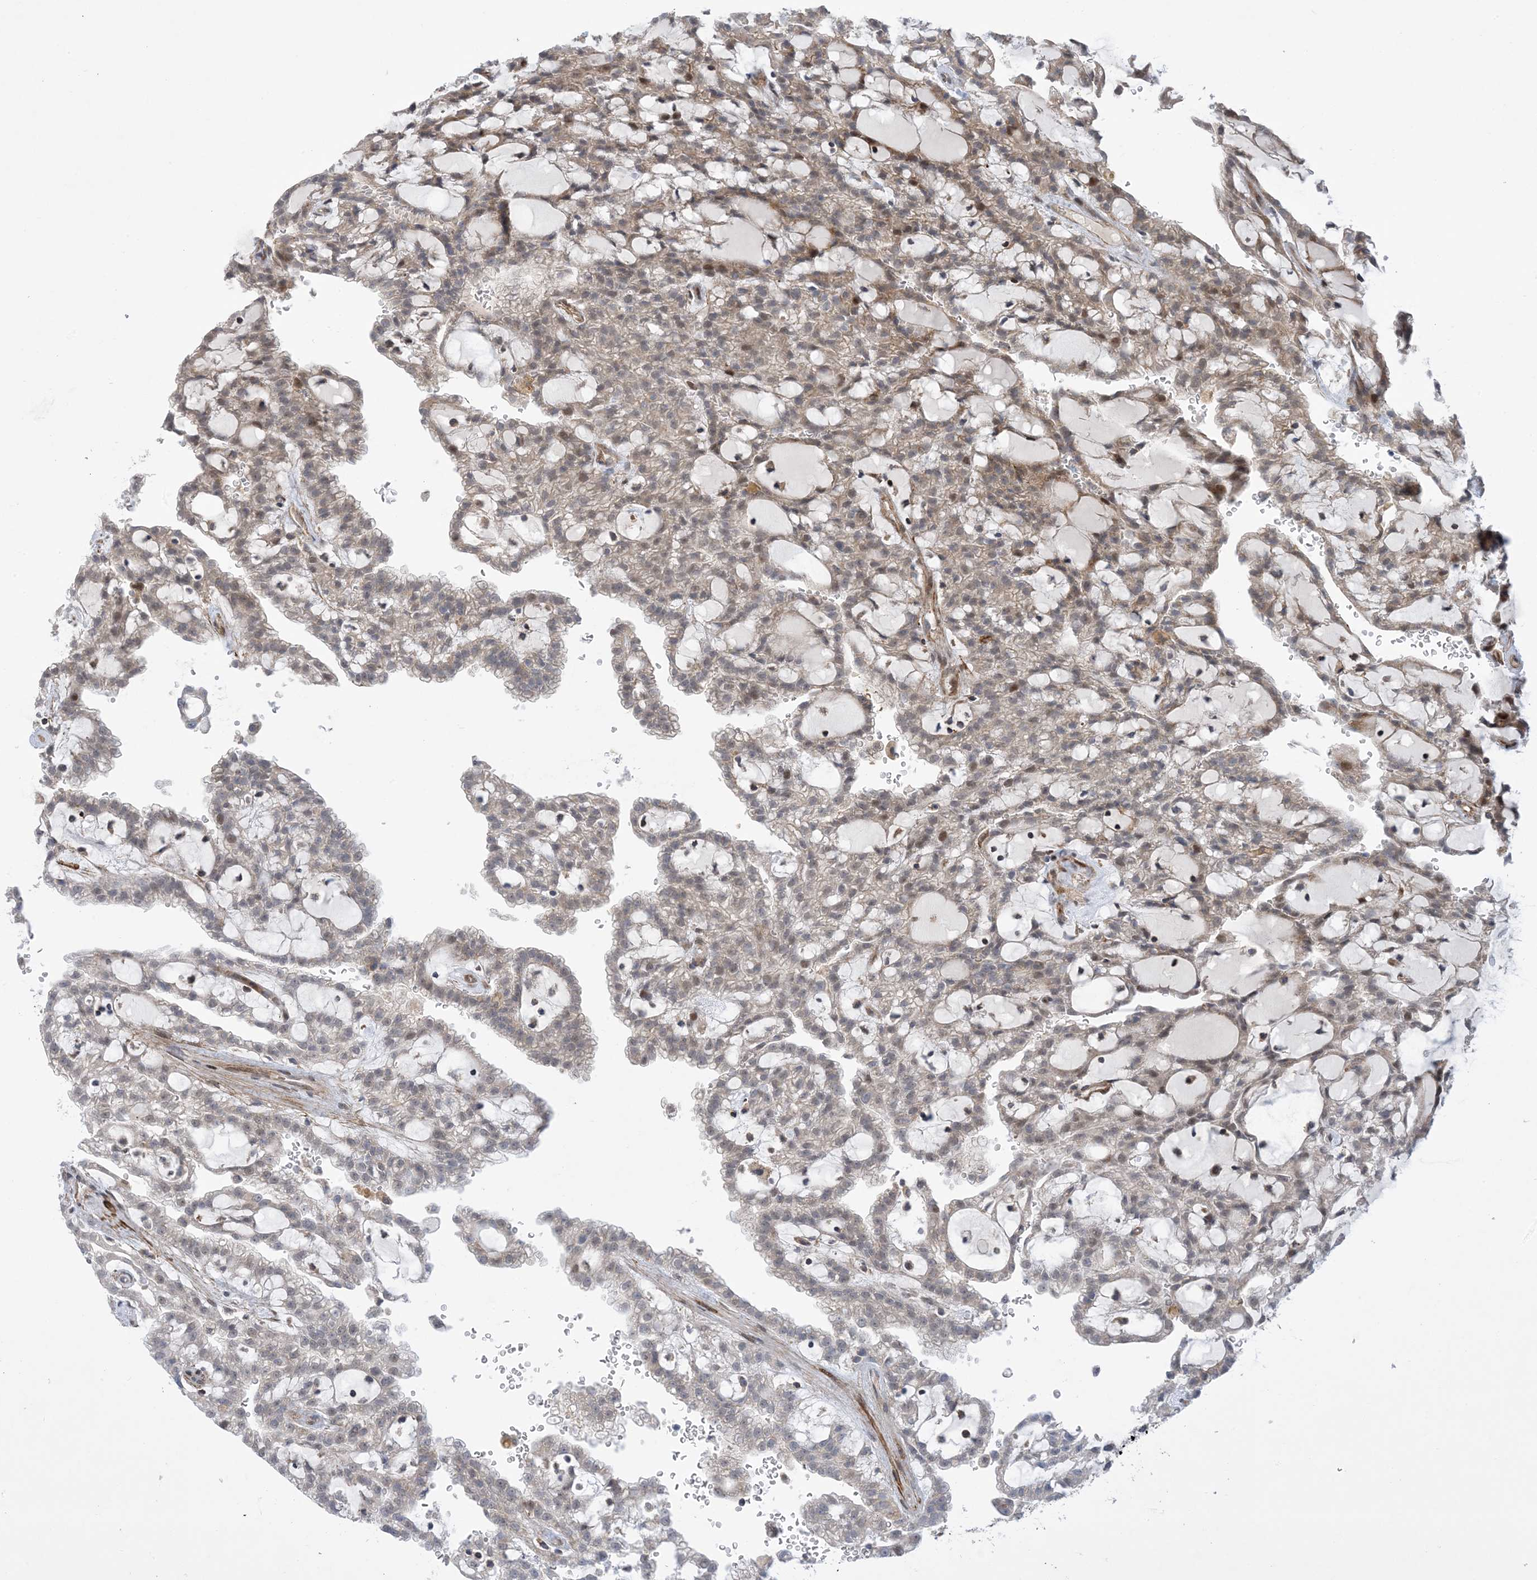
{"staining": {"intensity": "weak", "quantity": "<25%", "location": "cytoplasmic/membranous,nuclear"}, "tissue": "renal cancer", "cell_type": "Tumor cells", "image_type": "cancer", "snomed": [{"axis": "morphology", "description": "Adenocarcinoma, NOS"}, {"axis": "topography", "description": "Kidney"}], "caption": "This is an immunohistochemistry histopathology image of human adenocarcinoma (renal). There is no expression in tumor cells.", "gene": "ZNF8", "patient": {"sex": "male", "age": 63}}